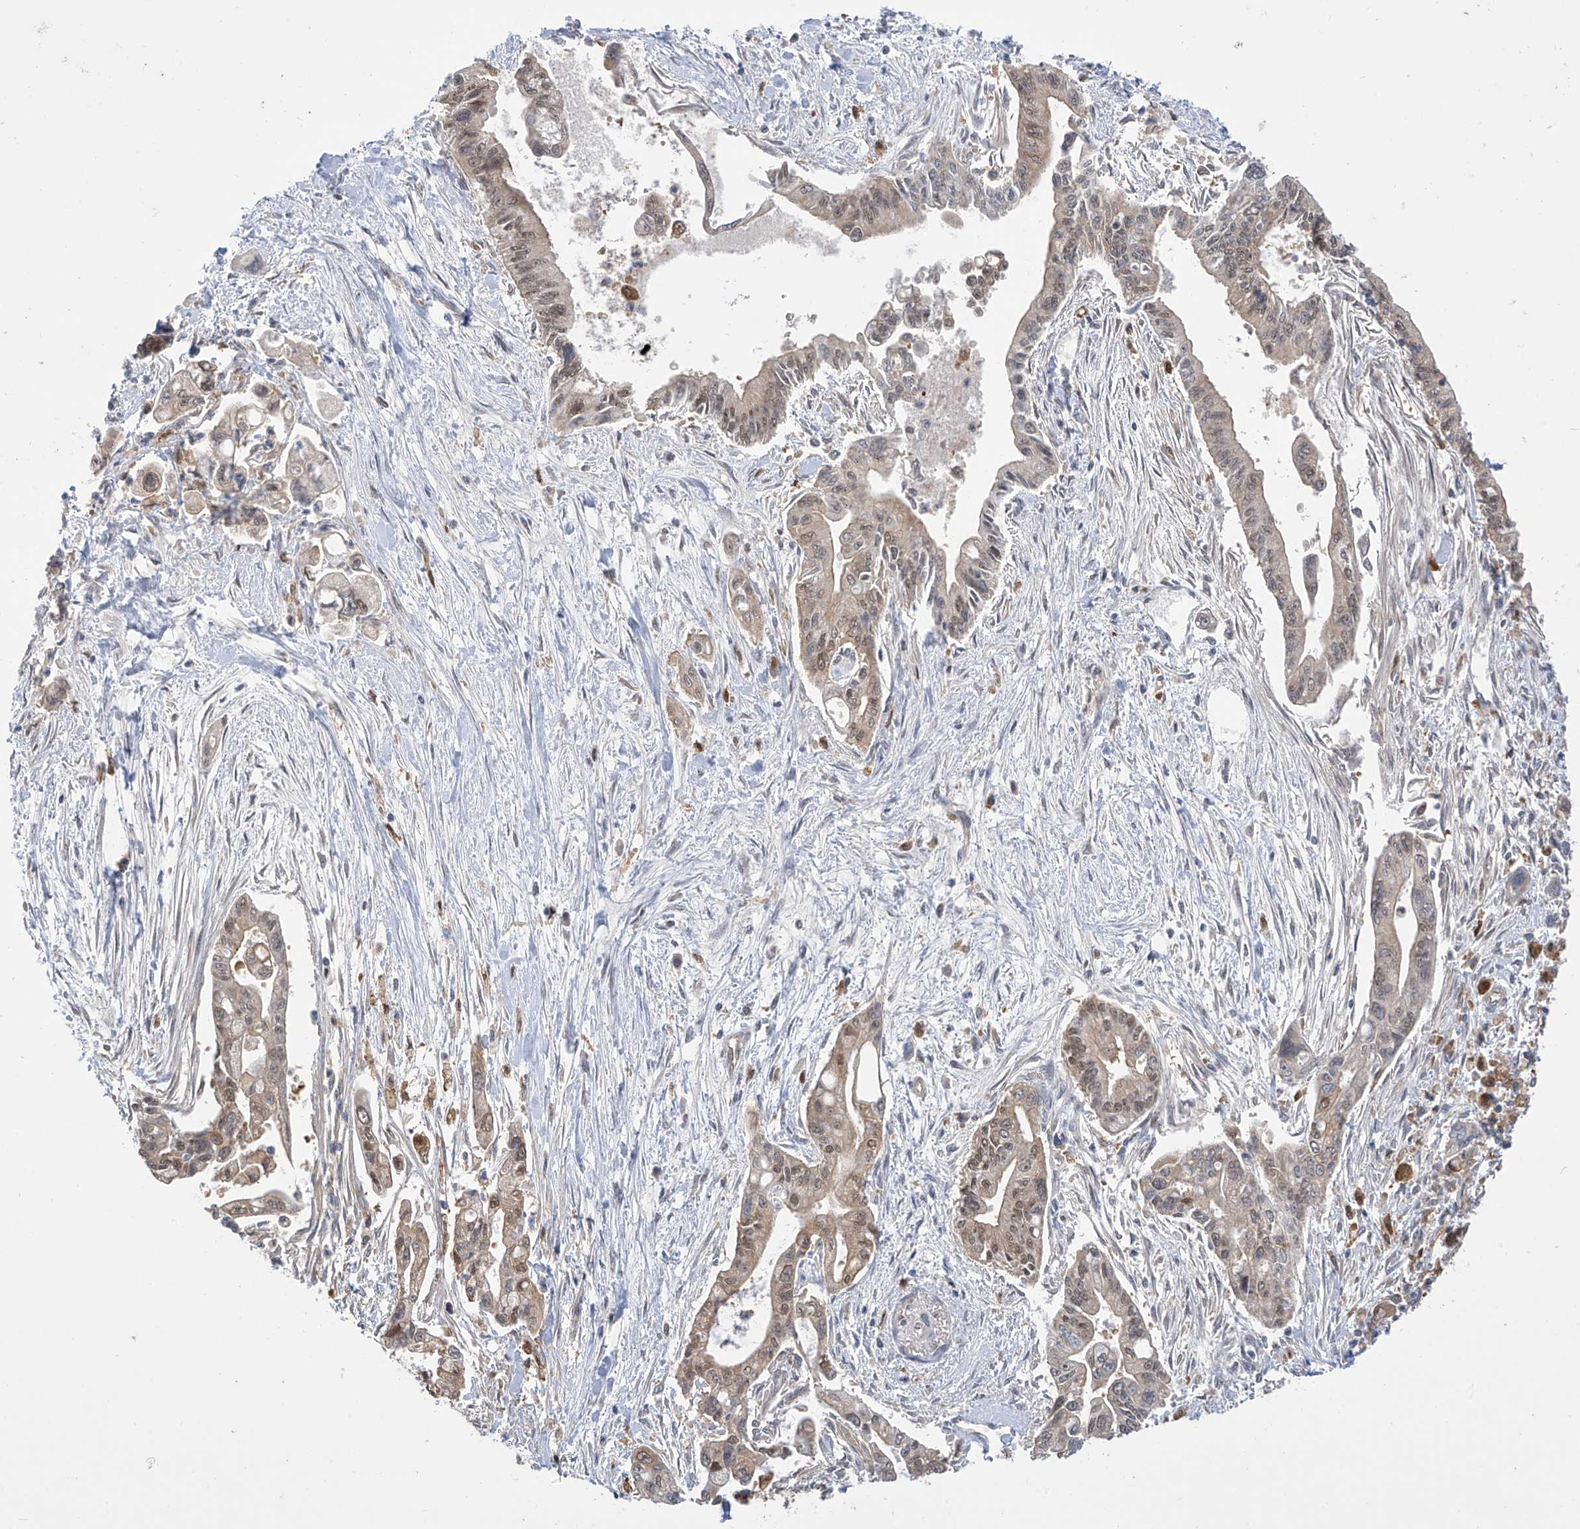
{"staining": {"intensity": "moderate", "quantity": "<25%", "location": "cytoplasmic/membranous,nuclear"}, "tissue": "pancreatic cancer", "cell_type": "Tumor cells", "image_type": "cancer", "snomed": [{"axis": "morphology", "description": "Adenocarcinoma, NOS"}, {"axis": "topography", "description": "Pancreas"}], "caption": "A low amount of moderate cytoplasmic/membranous and nuclear expression is present in about <25% of tumor cells in pancreatic adenocarcinoma tissue.", "gene": "IDH1", "patient": {"sex": "male", "age": 70}}